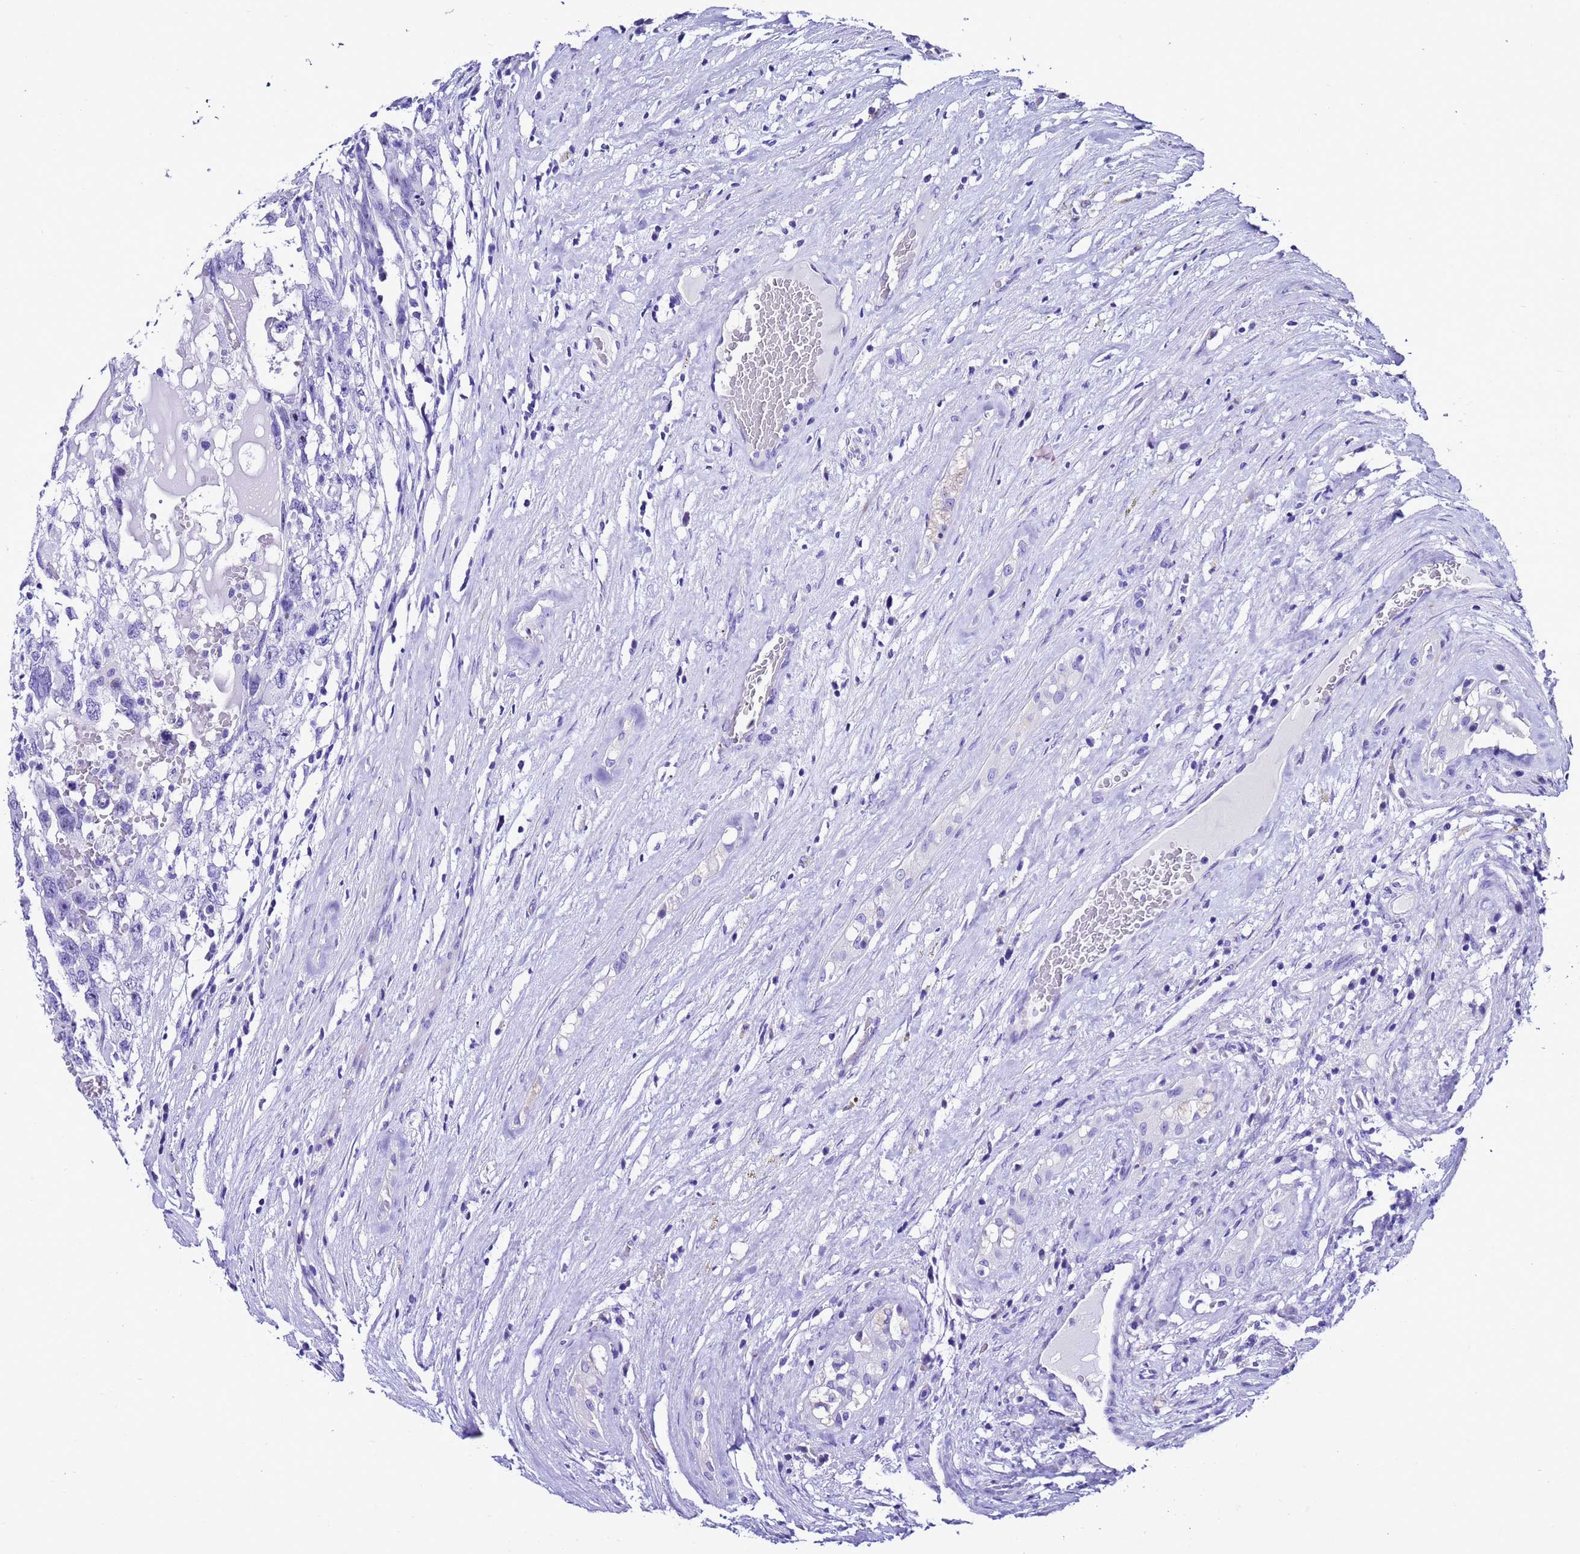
{"staining": {"intensity": "negative", "quantity": "none", "location": "none"}, "tissue": "testis cancer", "cell_type": "Tumor cells", "image_type": "cancer", "snomed": [{"axis": "morphology", "description": "Carcinoma, Embryonal, NOS"}, {"axis": "topography", "description": "Testis"}], "caption": "Immunohistochemistry (IHC) of human embryonal carcinoma (testis) demonstrates no positivity in tumor cells.", "gene": "UGT2B10", "patient": {"sex": "male", "age": 26}}